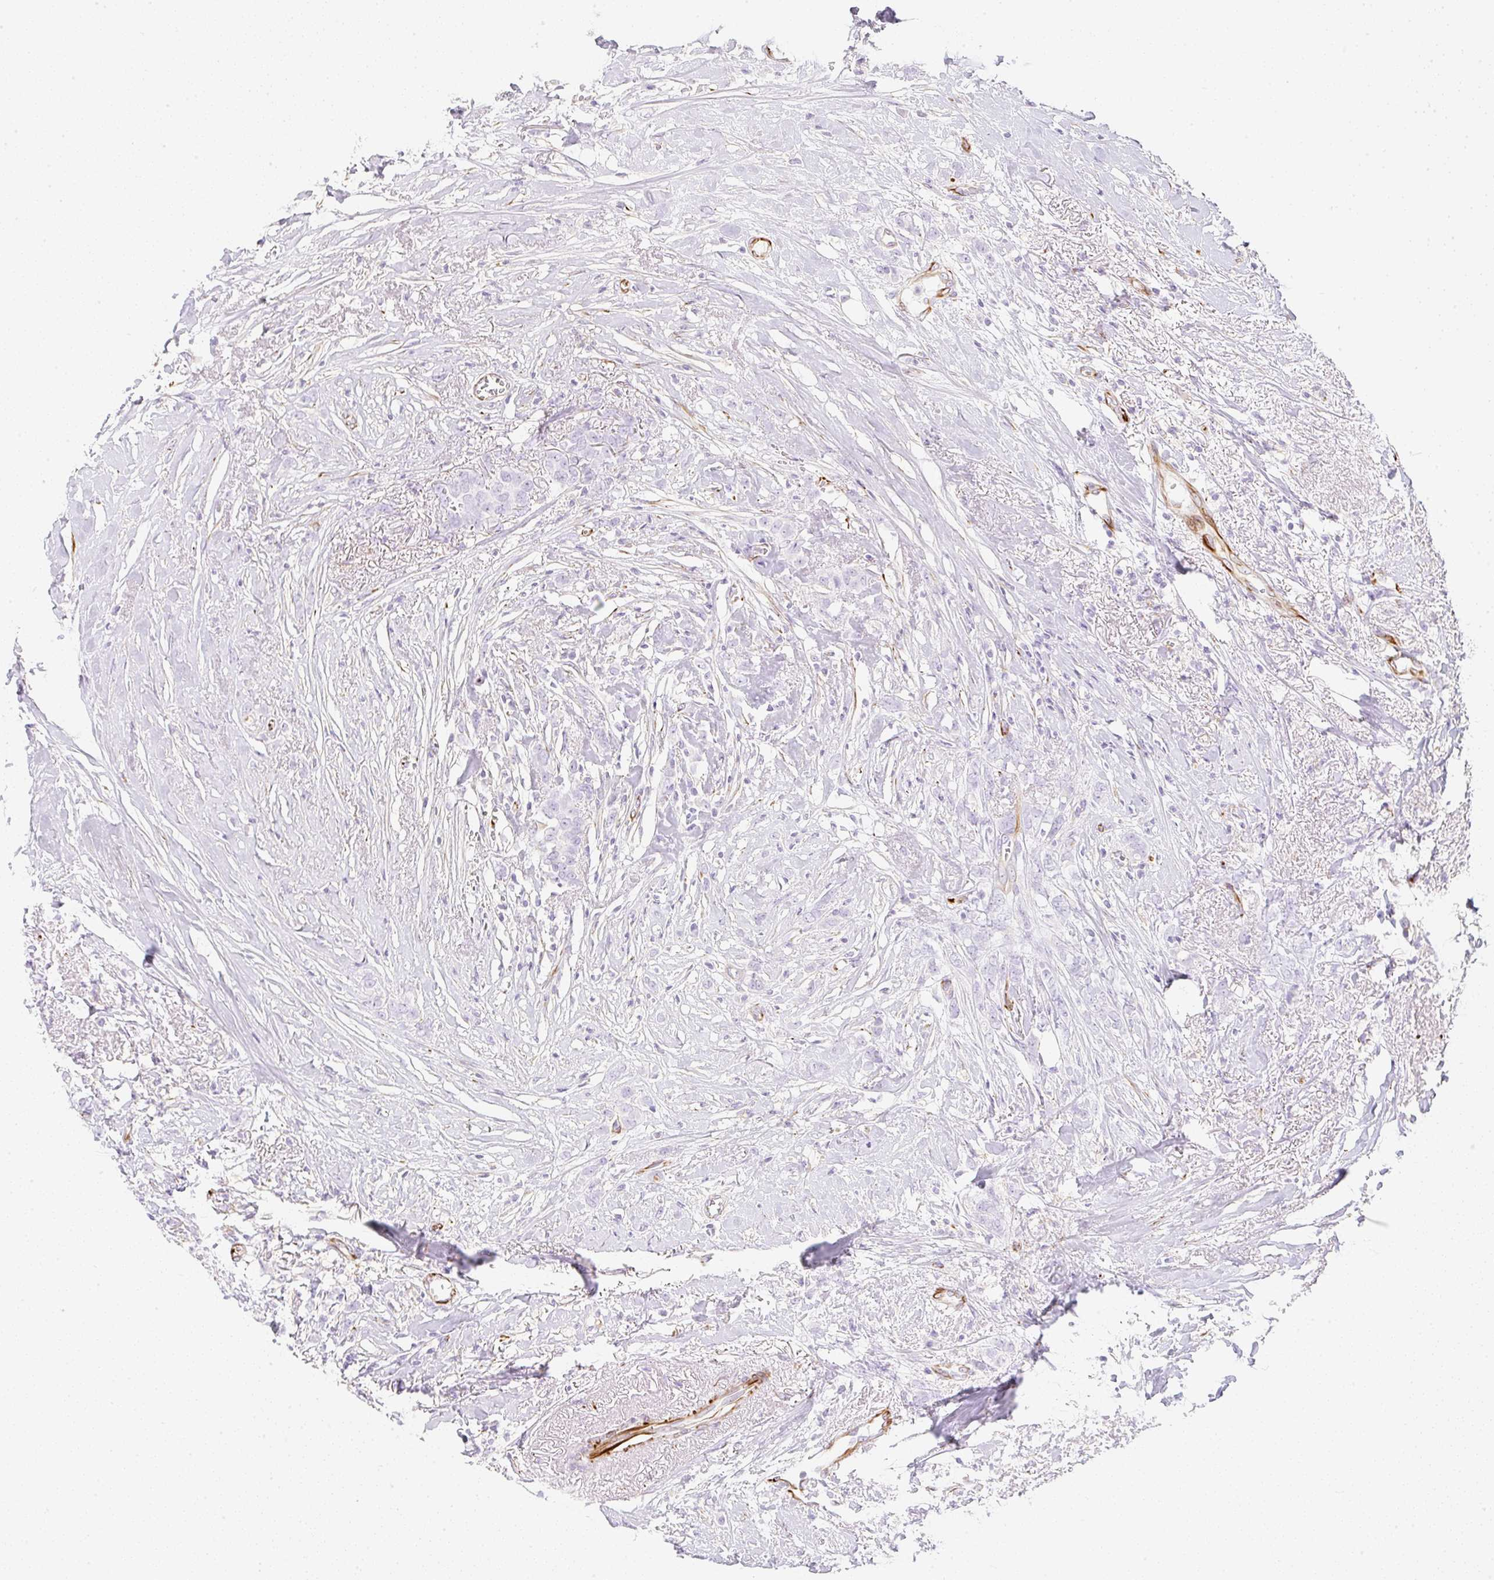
{"staining": {"intensity": "moderate", "quantity": "<25%", "location": "cytoplasmic/membranous"}, "tissue": "breast cancer", "cell_type": "Tumor cells", "image_type": "cancer", "snomed": [{"axis": "morphology", "description": "Lobular carcinoma"}, {"axis": "topography", "description": "Breast"}], "caption": "Protein expression analysis of breast lobular carcinoma displays moderate cytoplasmic/membranous positivity in about <25% of tumor cells.", "gene": "ZNF689", "patient": {"sex": "female", "age": 91}}